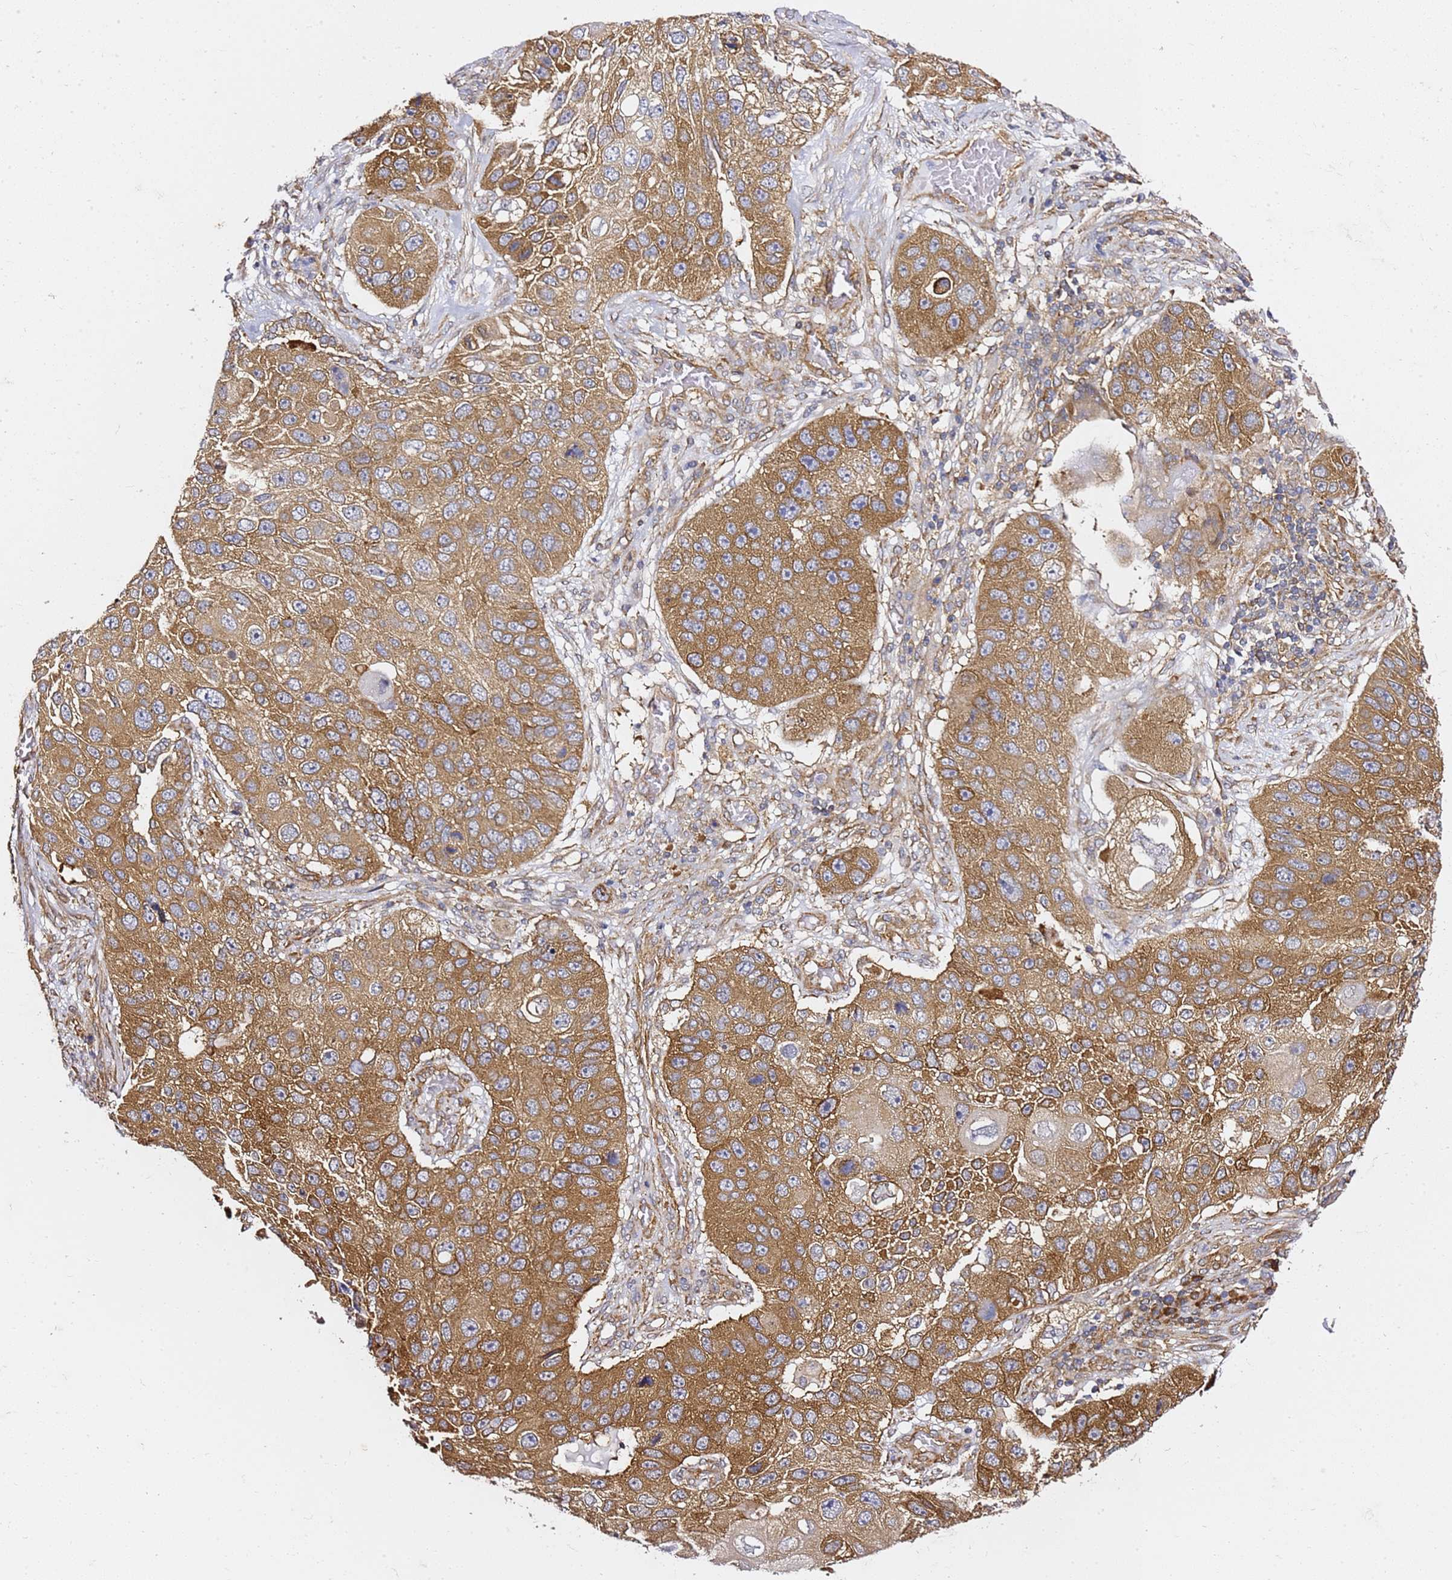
{"staining": {"intensity": "moderate", "quantity": ">75%", "location": "cytoplasmic/membranous"}, "tissue": "lung cancer", "cell_type": "Tumor cells", "image_type": "cancer", "snomed": [{"axis": "morphology", "description": "Squamous cell carcinoma, NOS"}, {"axis": "topography", "description": "Lung"}], "caption": "The image displays staining of lung squamous cell carcinoma, revealing moderate cytoplasmic/membranous protein expression (brown color) within tumor cells.", "gene": "TPST1", "patient": {"sex": "male", "age": 61}}